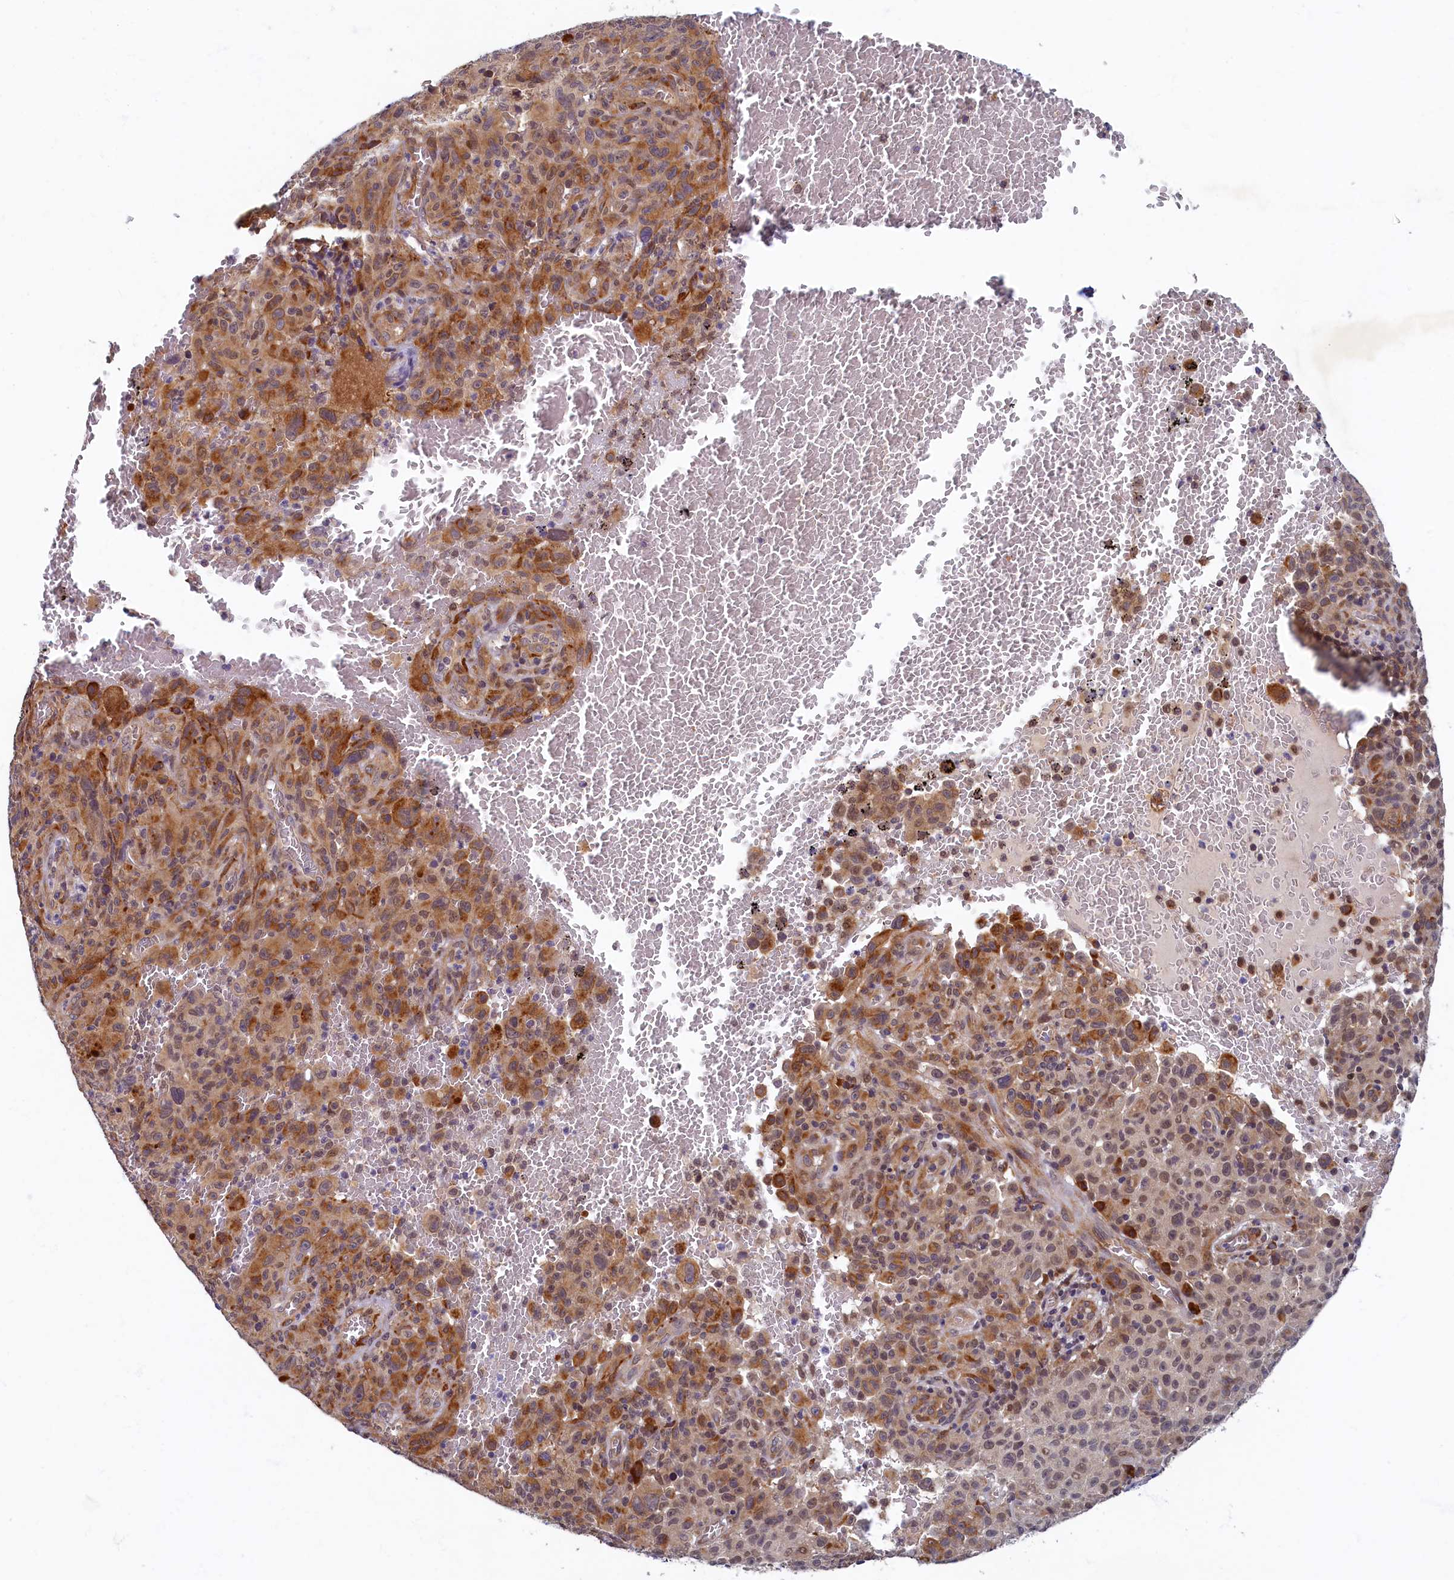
{"staining": {"intensity": "moderate", "quantity": ">75%", "location": "cytoplasmic/membranous,nuclear"}, "tissue": "melanoma", "cell_type": "Tumor cells", "image_type": "cancer", "snomed": [{"axis": "morphology", "description": "Malignant melanoma, NOS"}, {"axis": "topography", "description": "Skin"}], "caption": "A medium amount of moderate cytoplasmic/membranous and nuclear positivity is identified in about >75% of tumor cells in malignant melanoma tissue.", "gene": "SLC16A14", "patient": {"sex": "female", "age": 82}}